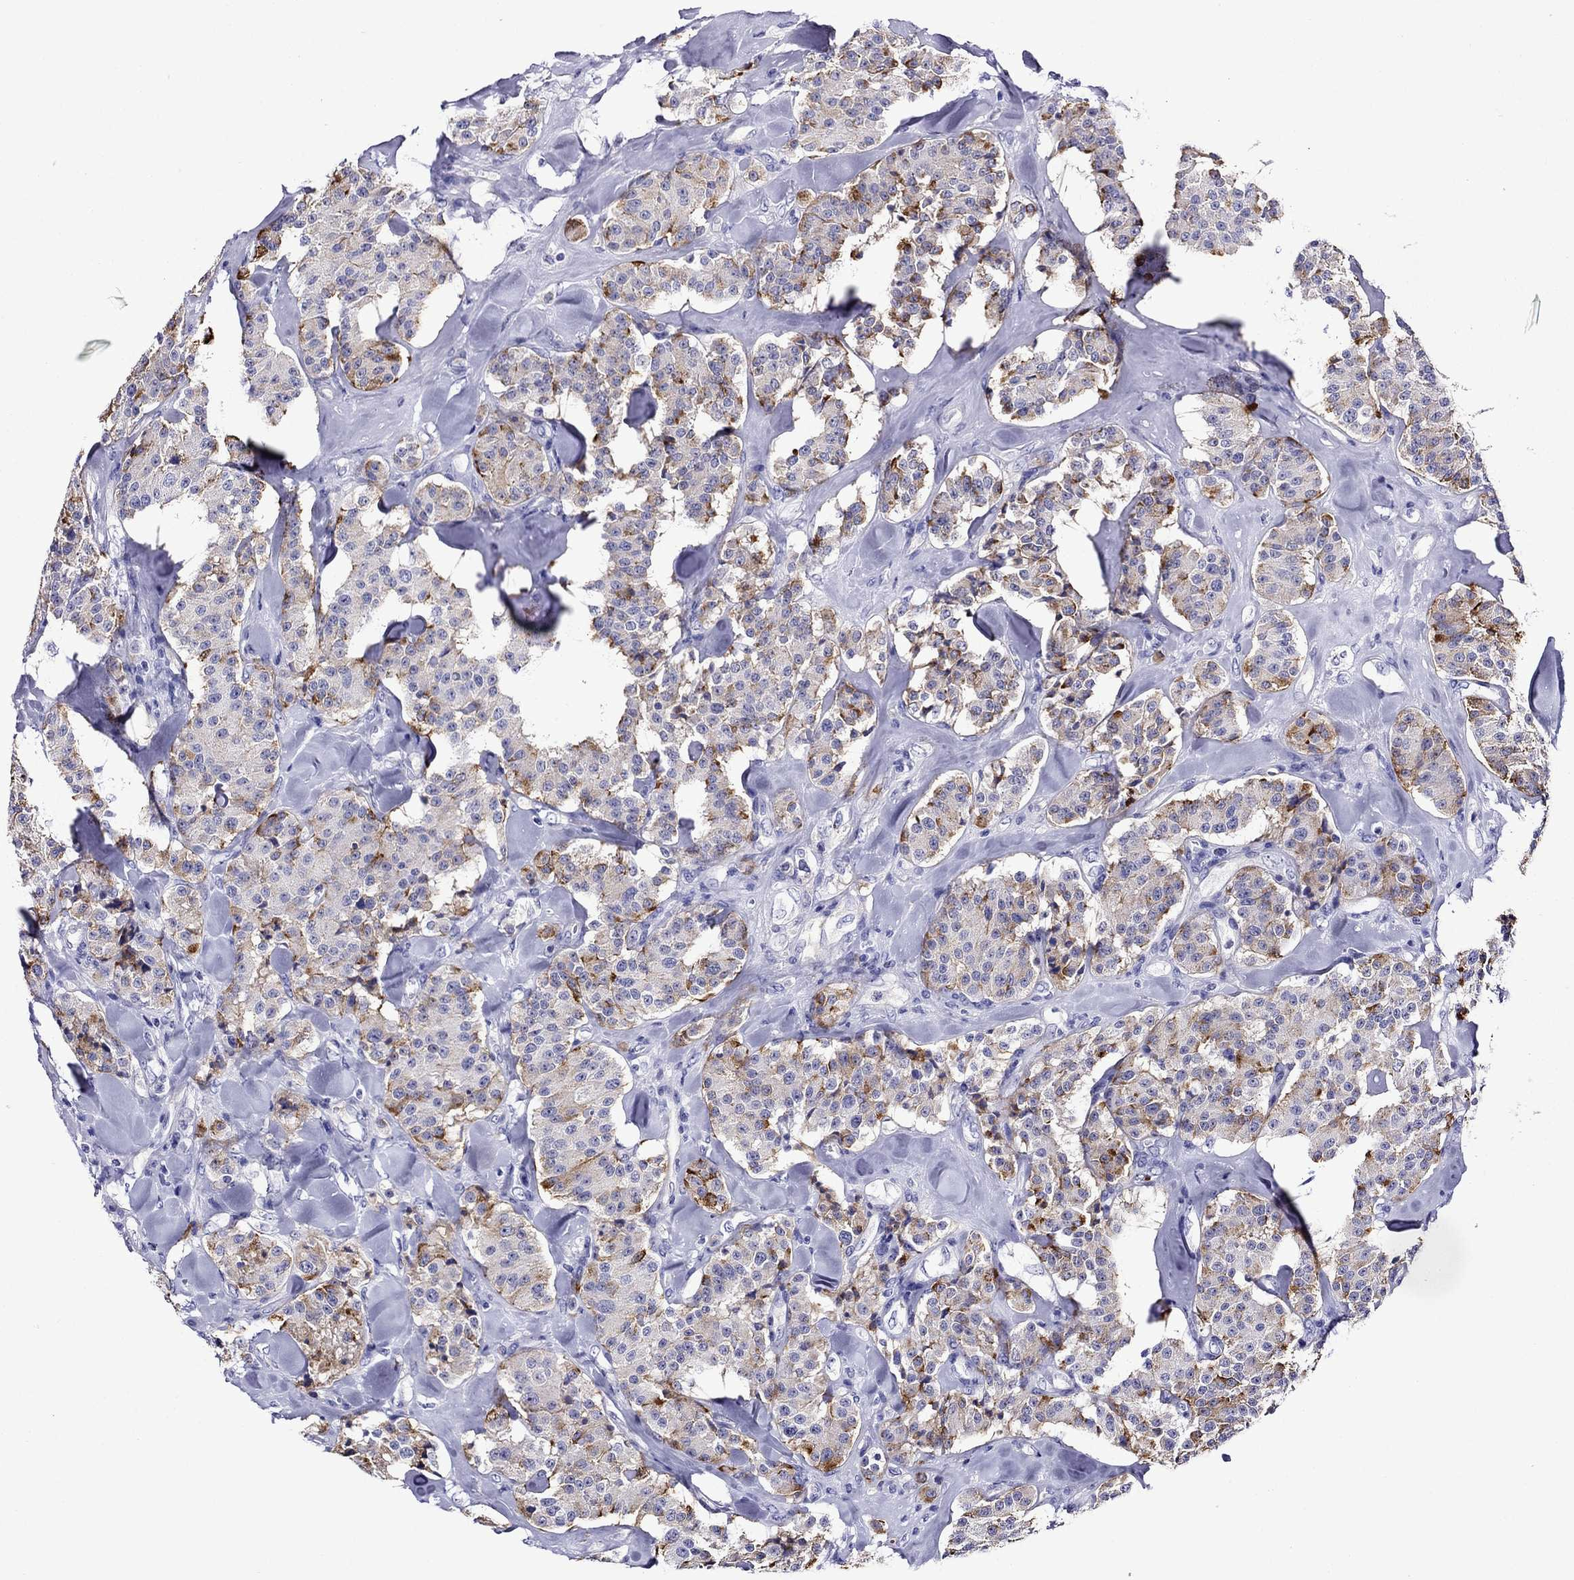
{"staining": {"intensity": "strong", "quantity": "<25%", "location": "cytoplasmic/membranous"}, "tissue": "carcinoid", "cell_type": "Tumor cells", "image_type": "cancer", "snomed": [{"axis": "morphology", "description": "Carcinoid, malignant, NOS"}, {"axis": "topography", "description": "Pancreas"}], "caption": "High-power microscopy captured an immunohistochemistry (IHC) image of carcinoid, revealing strong cytoplasmic/membranous positivity in about <25% of tumor cells. Nuclei are stained in blue.", "gene": "SCG2", "patient": {"sex": "male", "age": 41}}